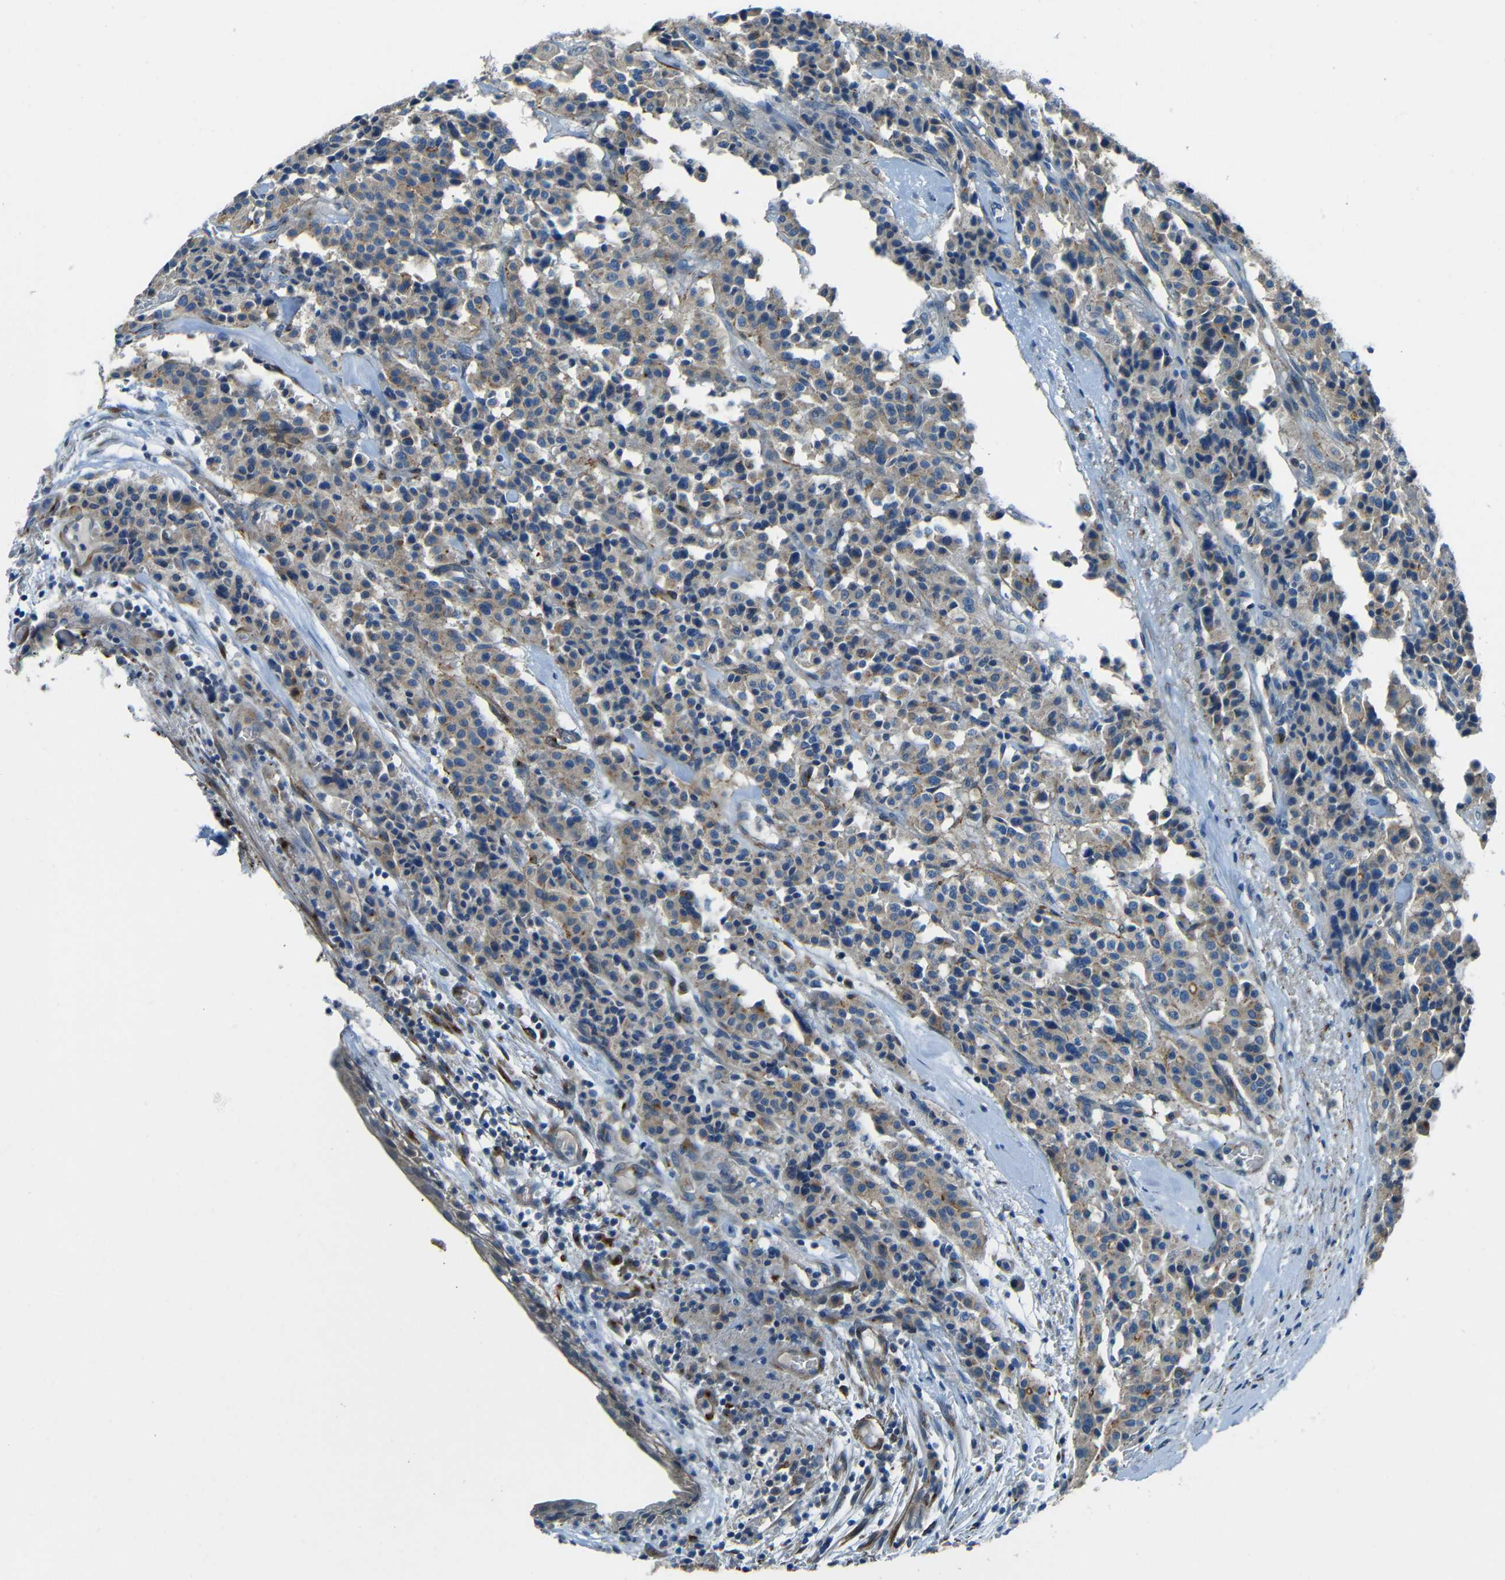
{"staining": {"intensity": "moderate", "quantity": "25%-75%", "location": "cytoplasmic/membranous"}, "tissue": "carcinoid", "cell_type": "Tumor cells", "image_type": "cancer", "snomed": [{"axis": "morphology", "description": "Carcinoid, malignant, NOS"}, {"axis": "topography", "description": "Lung"}], "caption": "This photomicrograph reveals IHC staining of human carcinoid (malignant), with medium moderate cytoplasmic/membranous positivity in approximately 25%-75% of tumor cells.", "gene": "CYP26B1", "patient": {"sex": "male", "age": 30}}